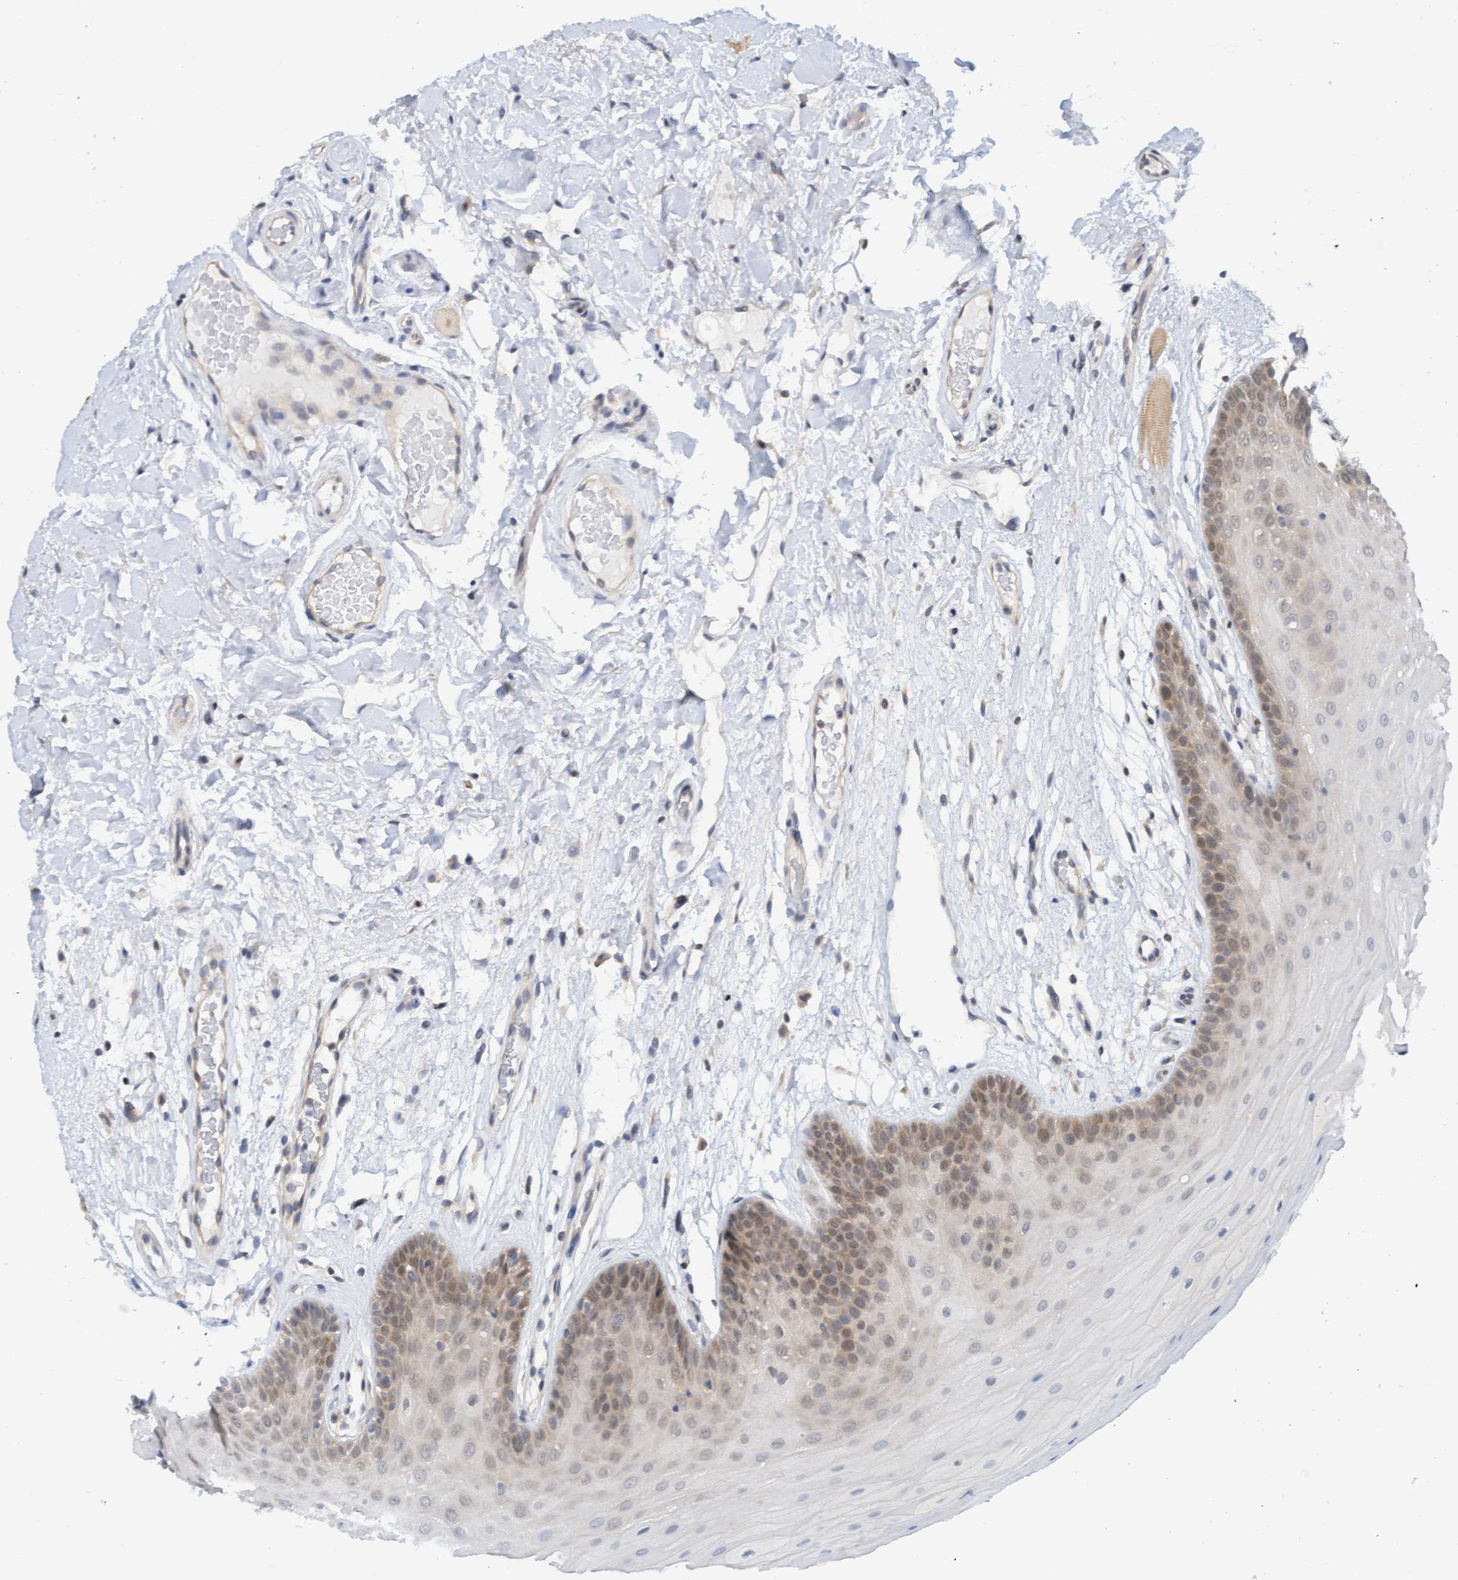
{"staining": {"intensity": "weak", "quantity": "25%-75%", "location": "cytoplasmic/membranous,nuclear"}, "tissue": "oral mucosa", "cell_type": "Squamous epithelial cells", "image_type": "normal", "snomed": [{"axis": "morphology", "description": "Normal tissue, NOS"}, {"axis": "morphology", "description": "Squamous cell carcinoma, NOS"}, {"axis": "topography", "description": "Oral tissue"}, {"axis": "topography", "description": "Head-Neck"}], "caption": "Immunohistochemical staining of unremarkable human oral mucosa reveals 25%-75% levels of weak cytoplasmic/membranous,nuclear protein expression in approximately 25%-75% of squamous epithelial cells.", "gene": "AMZ2", "patient": {"sex": "male", "age": 71}}